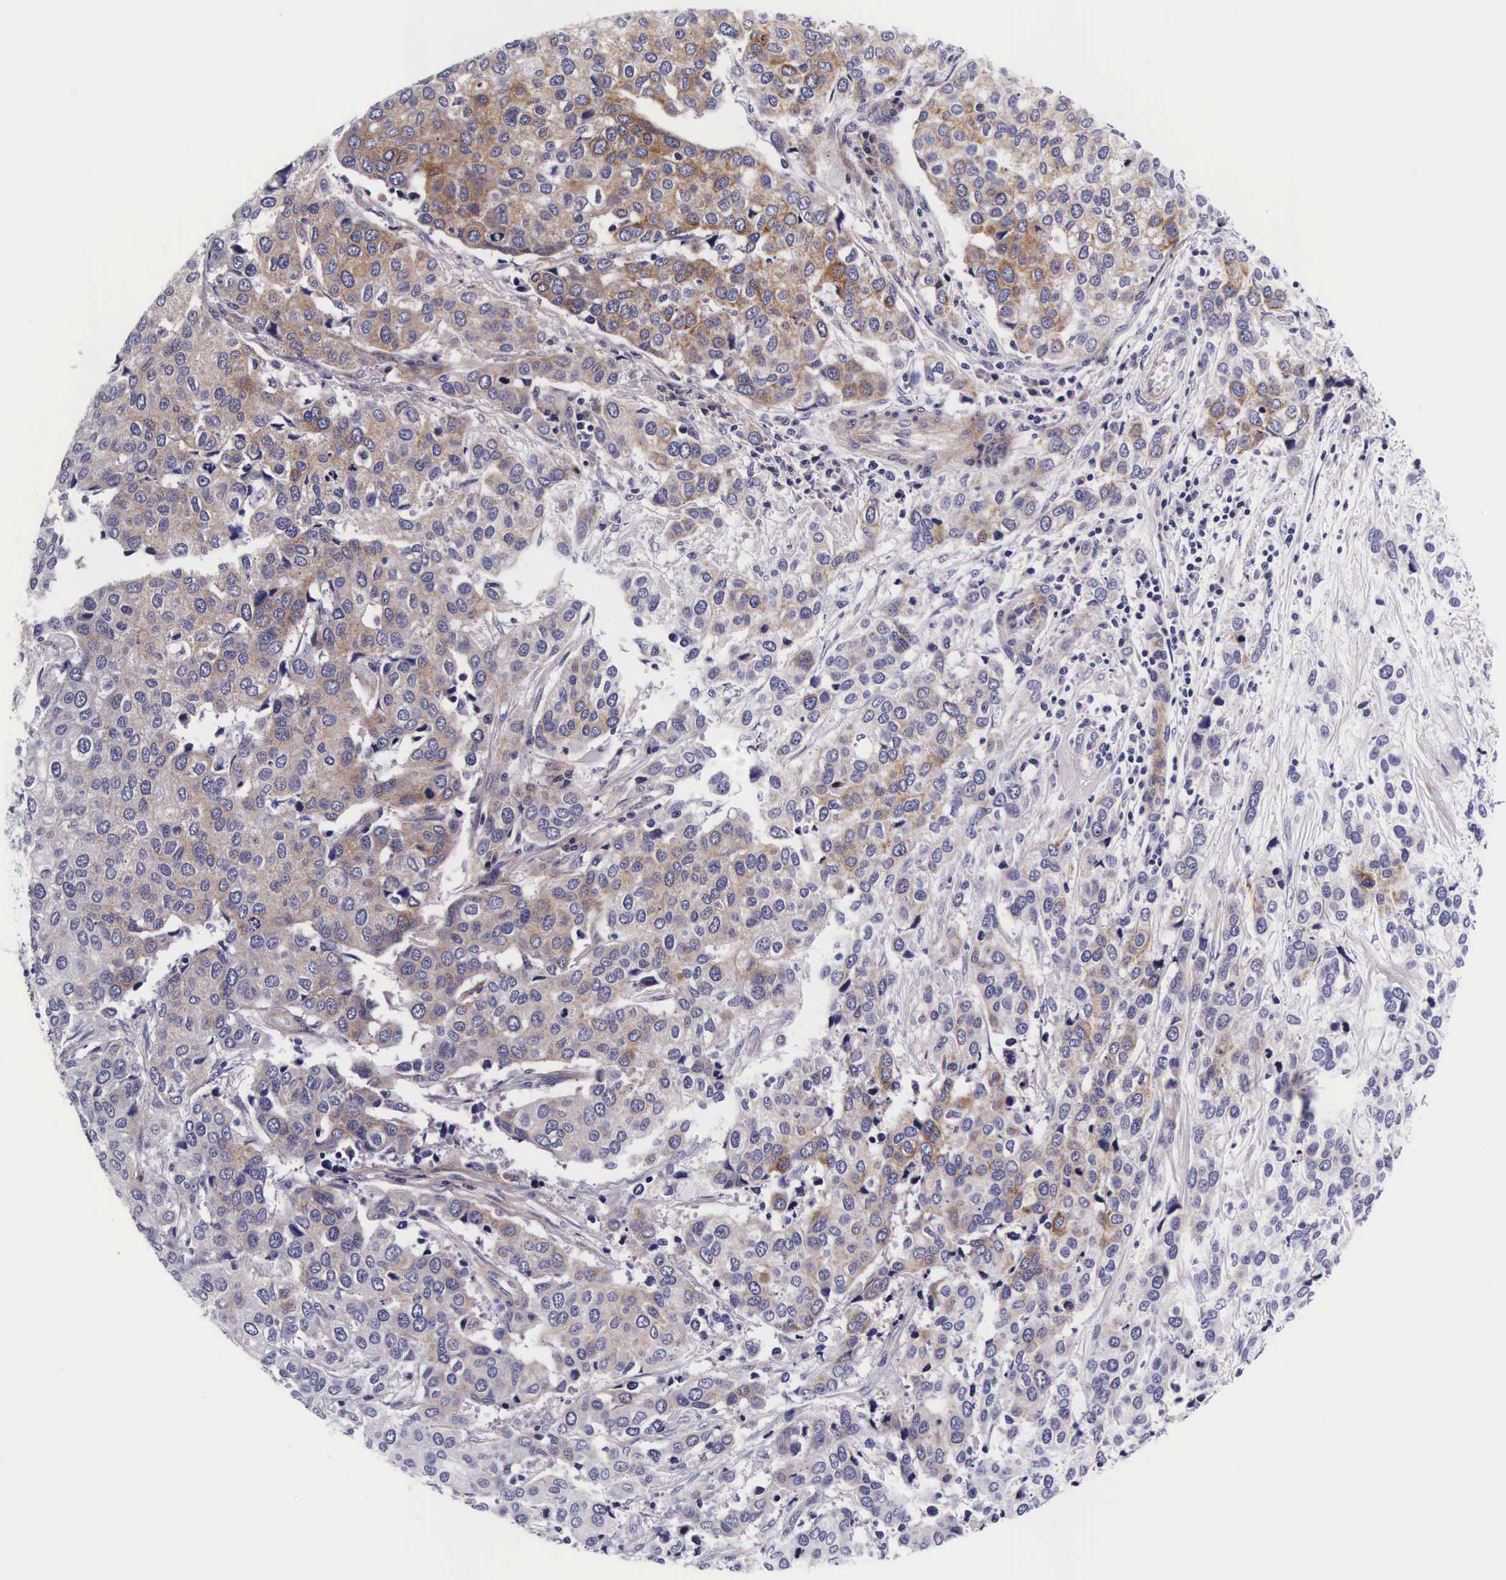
{"staining": {"intensity": "weak", "quantity": "25%-75%", "location": "cytoplasmic/membranous"}, "tissue": "cervical cancer", "cell_type": "Tumor cells", "image_type": "cancer", "snomed": [{"axis": "morphology", "description": "Squamous cell carcinoma, NOS"}, {"axis": "topography", "description": "Cervix"}], "caption": "Immunohistochemistry (DAB (3,3'-diaminobenzidine)) staining of human squamous cell carcinoma (cervical) reveals weak cytoplasmic/membranous protein expression in about 25%-75% of tumor cells. Immunohistochemistry stains the protein in brown and the nuclei are stained blue.", "gene": "UPRT", "patient": {"sex": "female", "age": 54}}